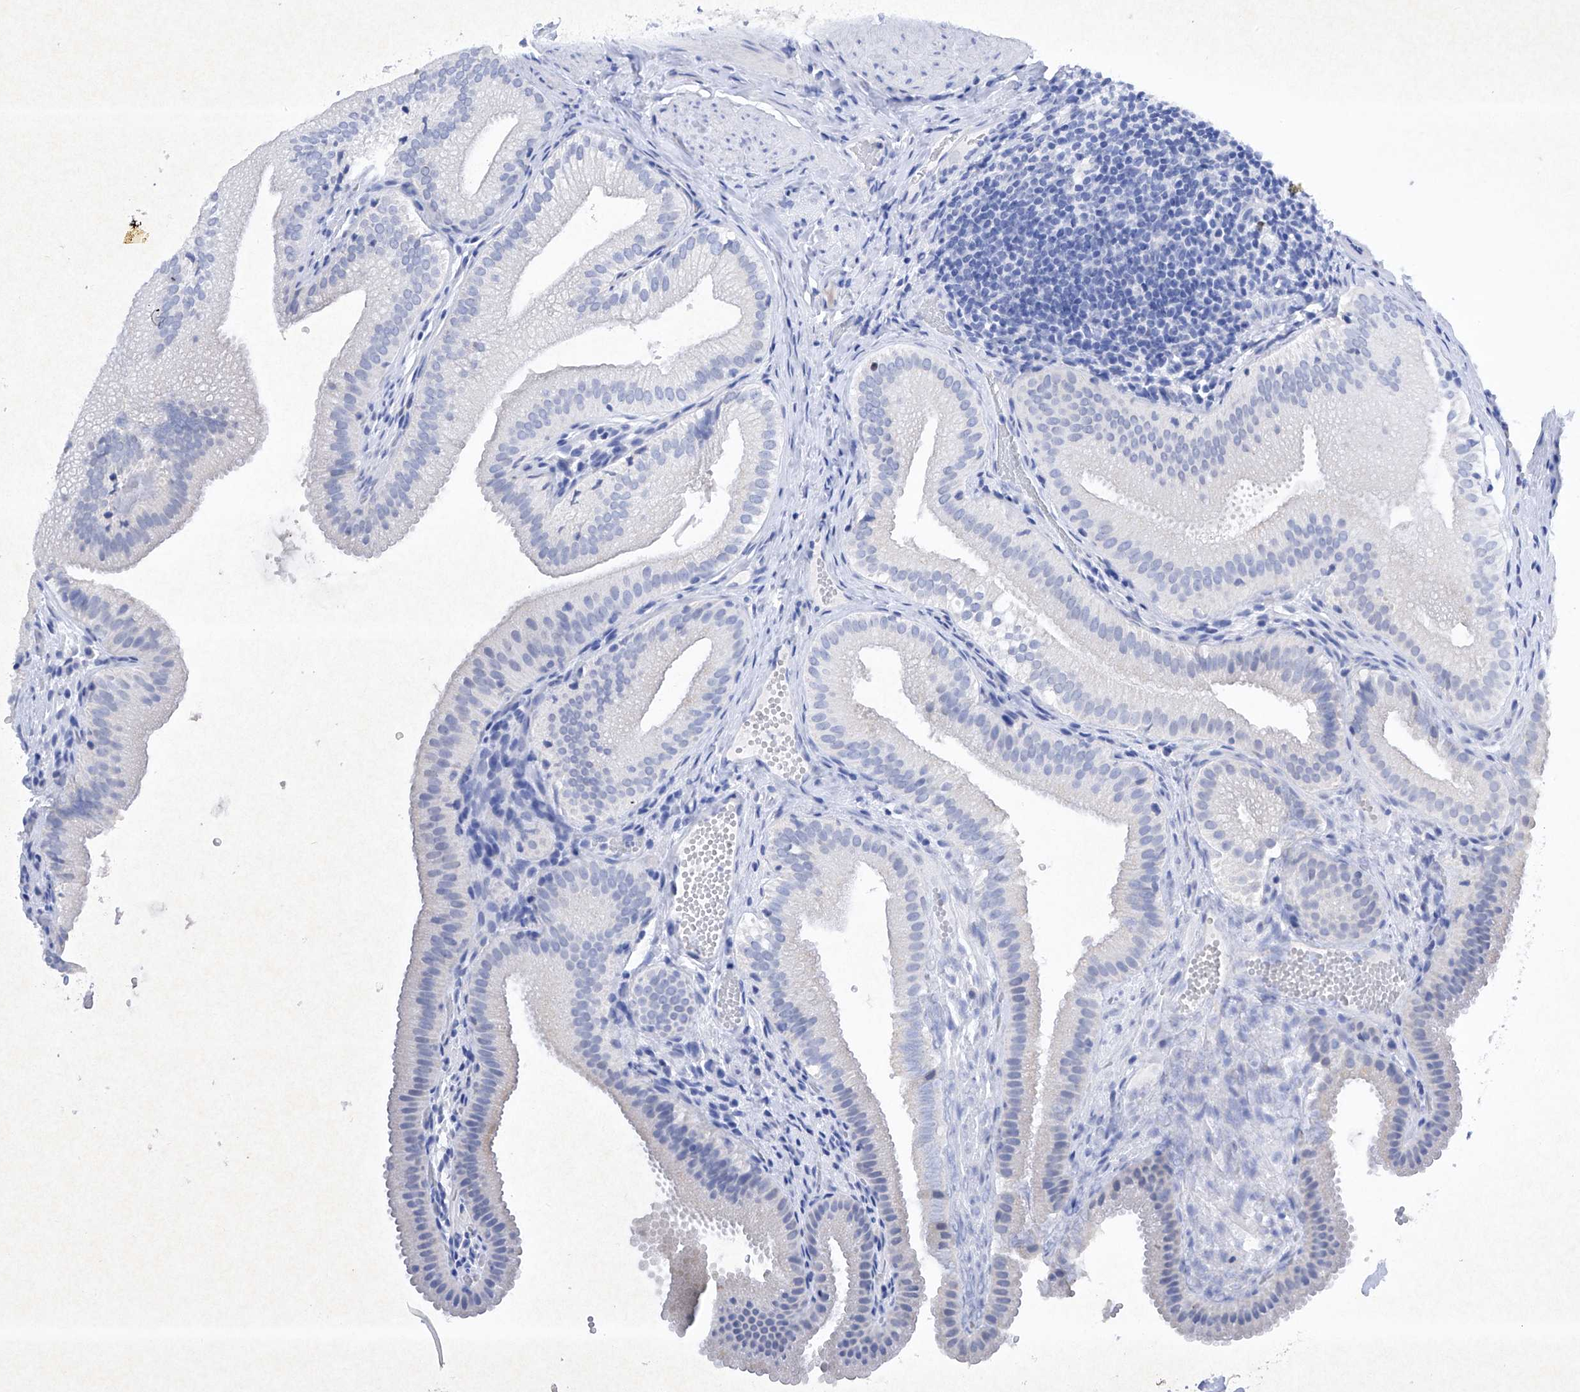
{"staining": {"intensity": "negative", "quantity": "none", "location": "none"}, "tissue": "gallbladder", "cell_type": "Glandular cells", "image_type": "normal", "snomed": [{"axis": "morphology", "description": "Normal tissue, NOS"}, {"axis": "topography", "description": "Gallbladder"}], "caption": "Immunohistochemistry (IHC) photomicrograph of normal gallbladder stained for a protein (brown), which exhibits no expression in glandular cells.", "gene": "BARX2", "patient": {"sex": "female", "age": 30}}